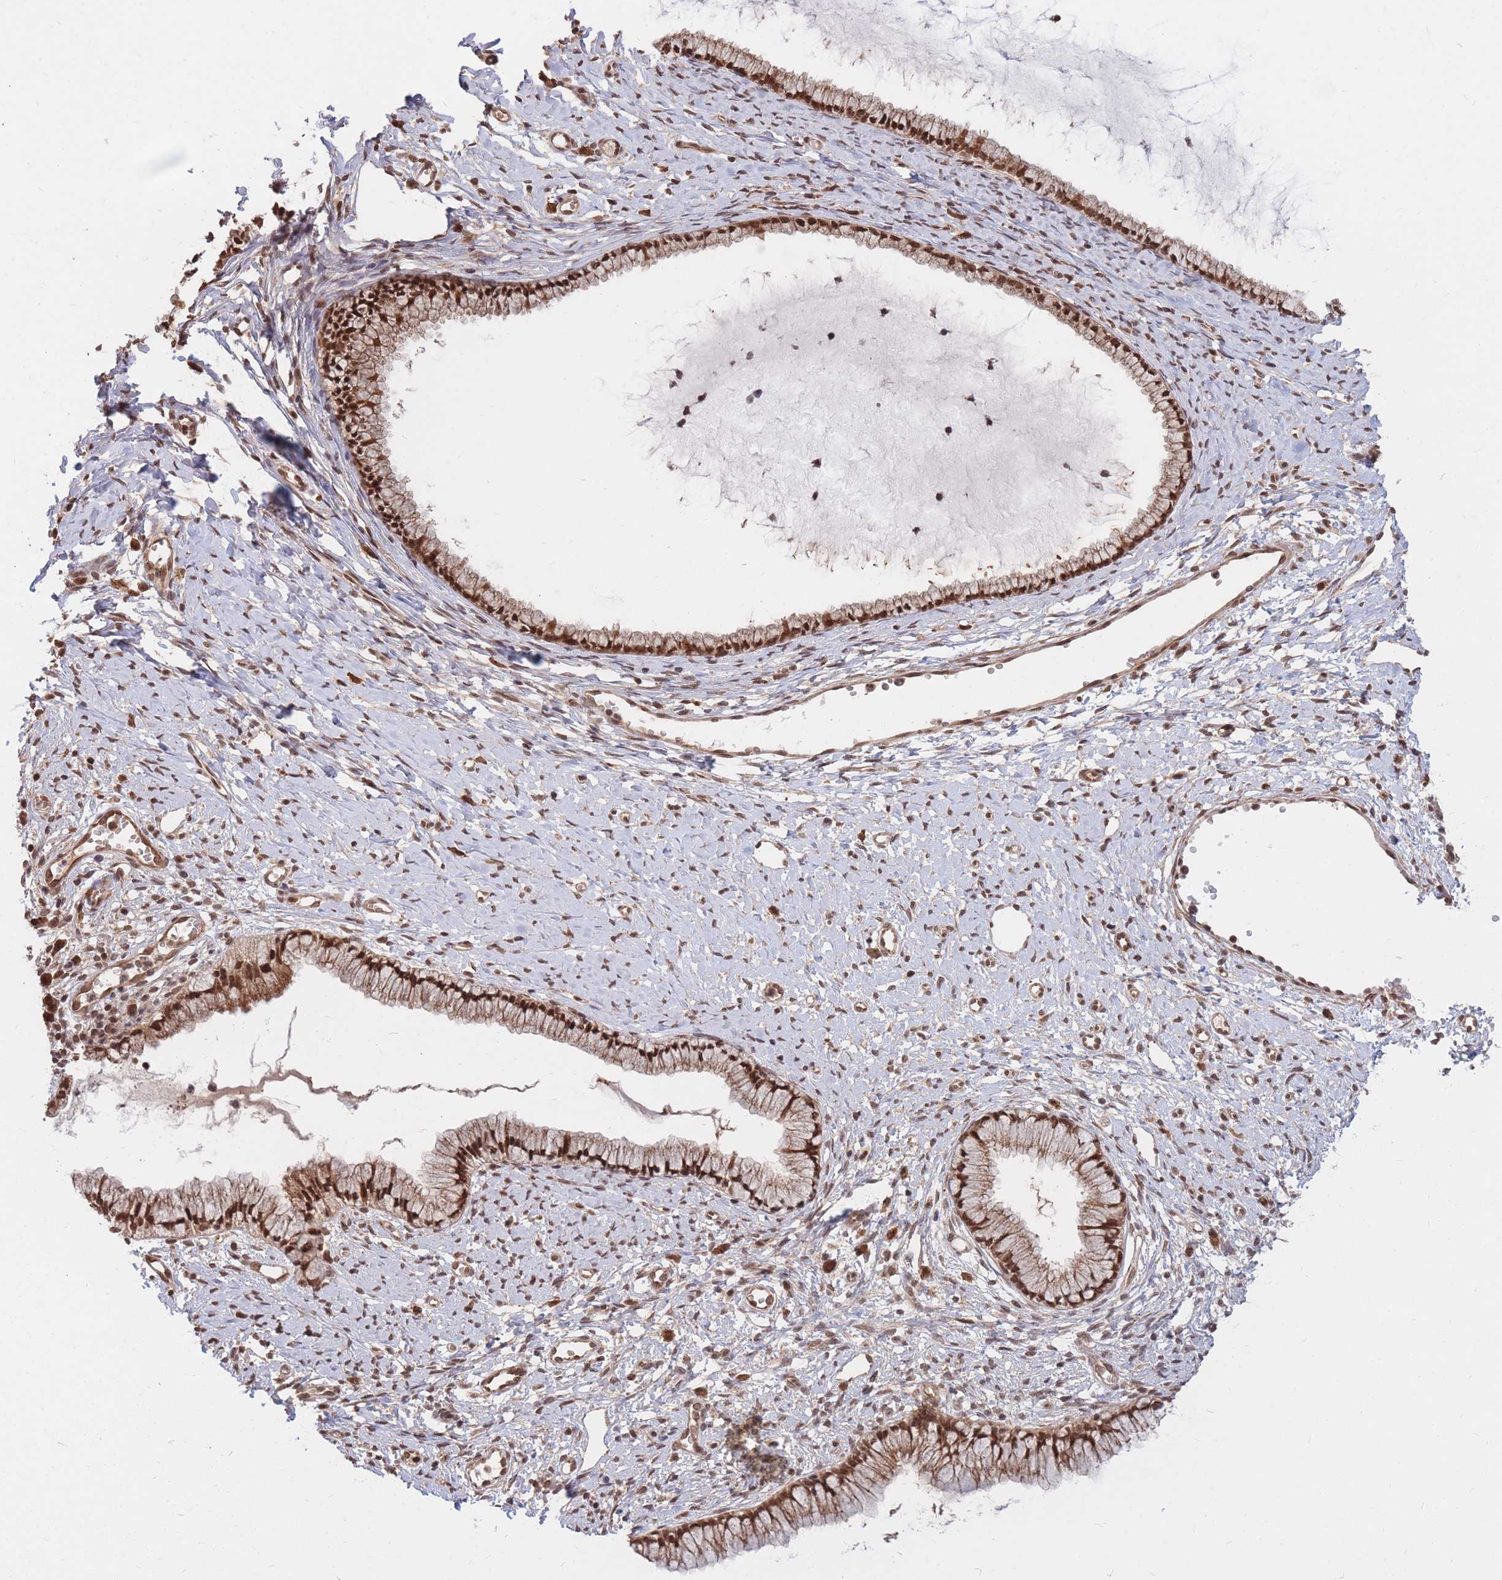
{"staining": {"intensity": "strong", "quantity": ">75%", "location": "cytoplasmic/membranous,nuclear"}, "tissue": "cervix", "cell_type": "Glandular cells", "image_type": "normal", "snomed": [{"axis": "morphology", "description": "Normal tissue, NOS"}, {"axis": "topography", "description": "Cervix"}], "caption": "About >75% of glandular cells in benign cervix show strong cytoplasmic/membranous,nuclear protein expression as visualized by brown immunohistochemical staining.", "gene": "SRA1", "patient": {"sex": "female", "age": 40}}